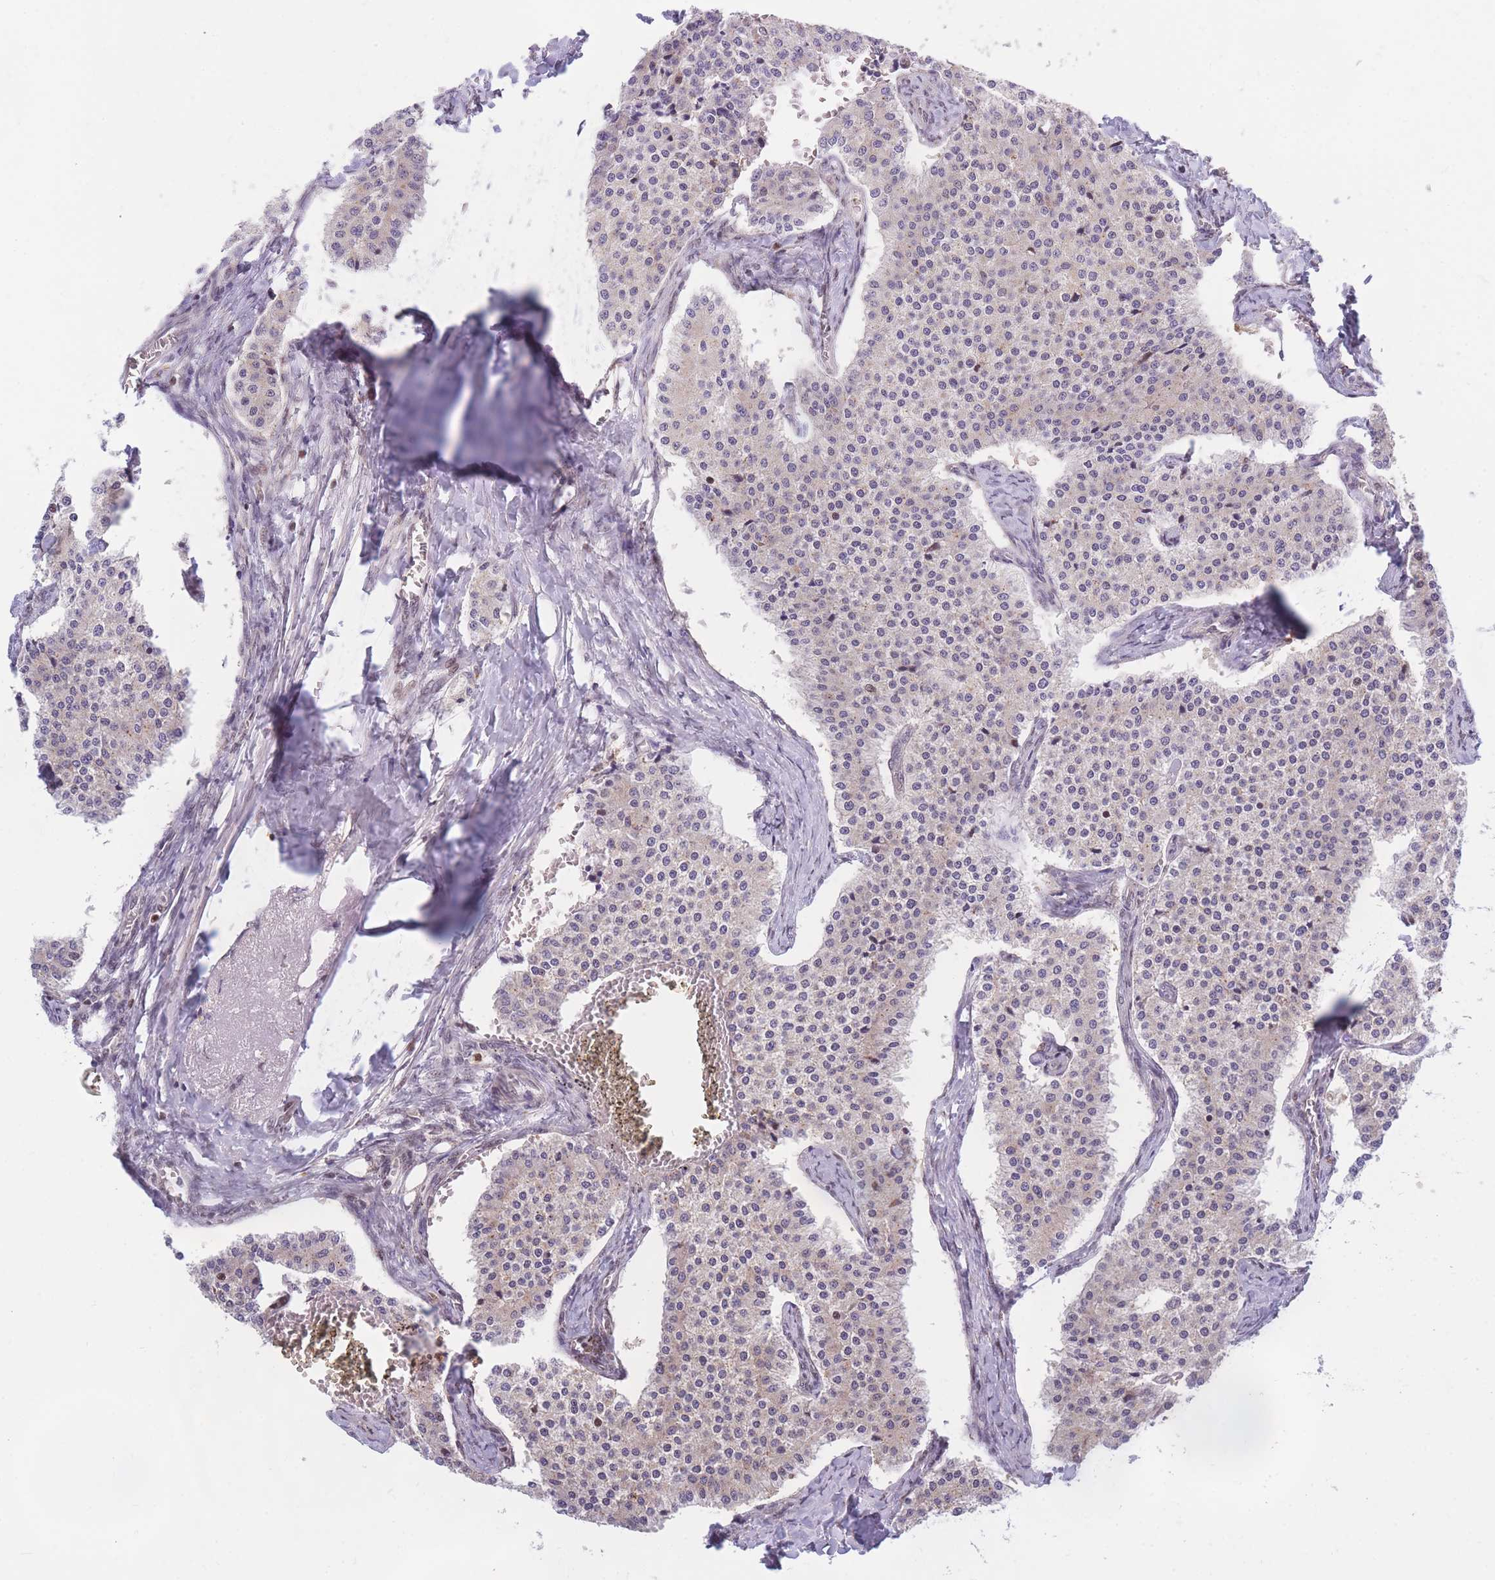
{"staining": {"intensity": "negative", "quantity": "none", "location": "none"}, "tissue": "carcinoid", "cell_type": "Tumor cells", "image_type": "cancer", "snomed": [{"axis": "morphology", "description": "Carcinoid, malignant, NOS"}, {"axis": "topography", "description": "Colon"}], "caption": "Immunohistochemical staining of carcinoid exhibits no significant staining in tumor cells.", "gene": "CRACD", "patient": {"sex": "female", "age": 52}}